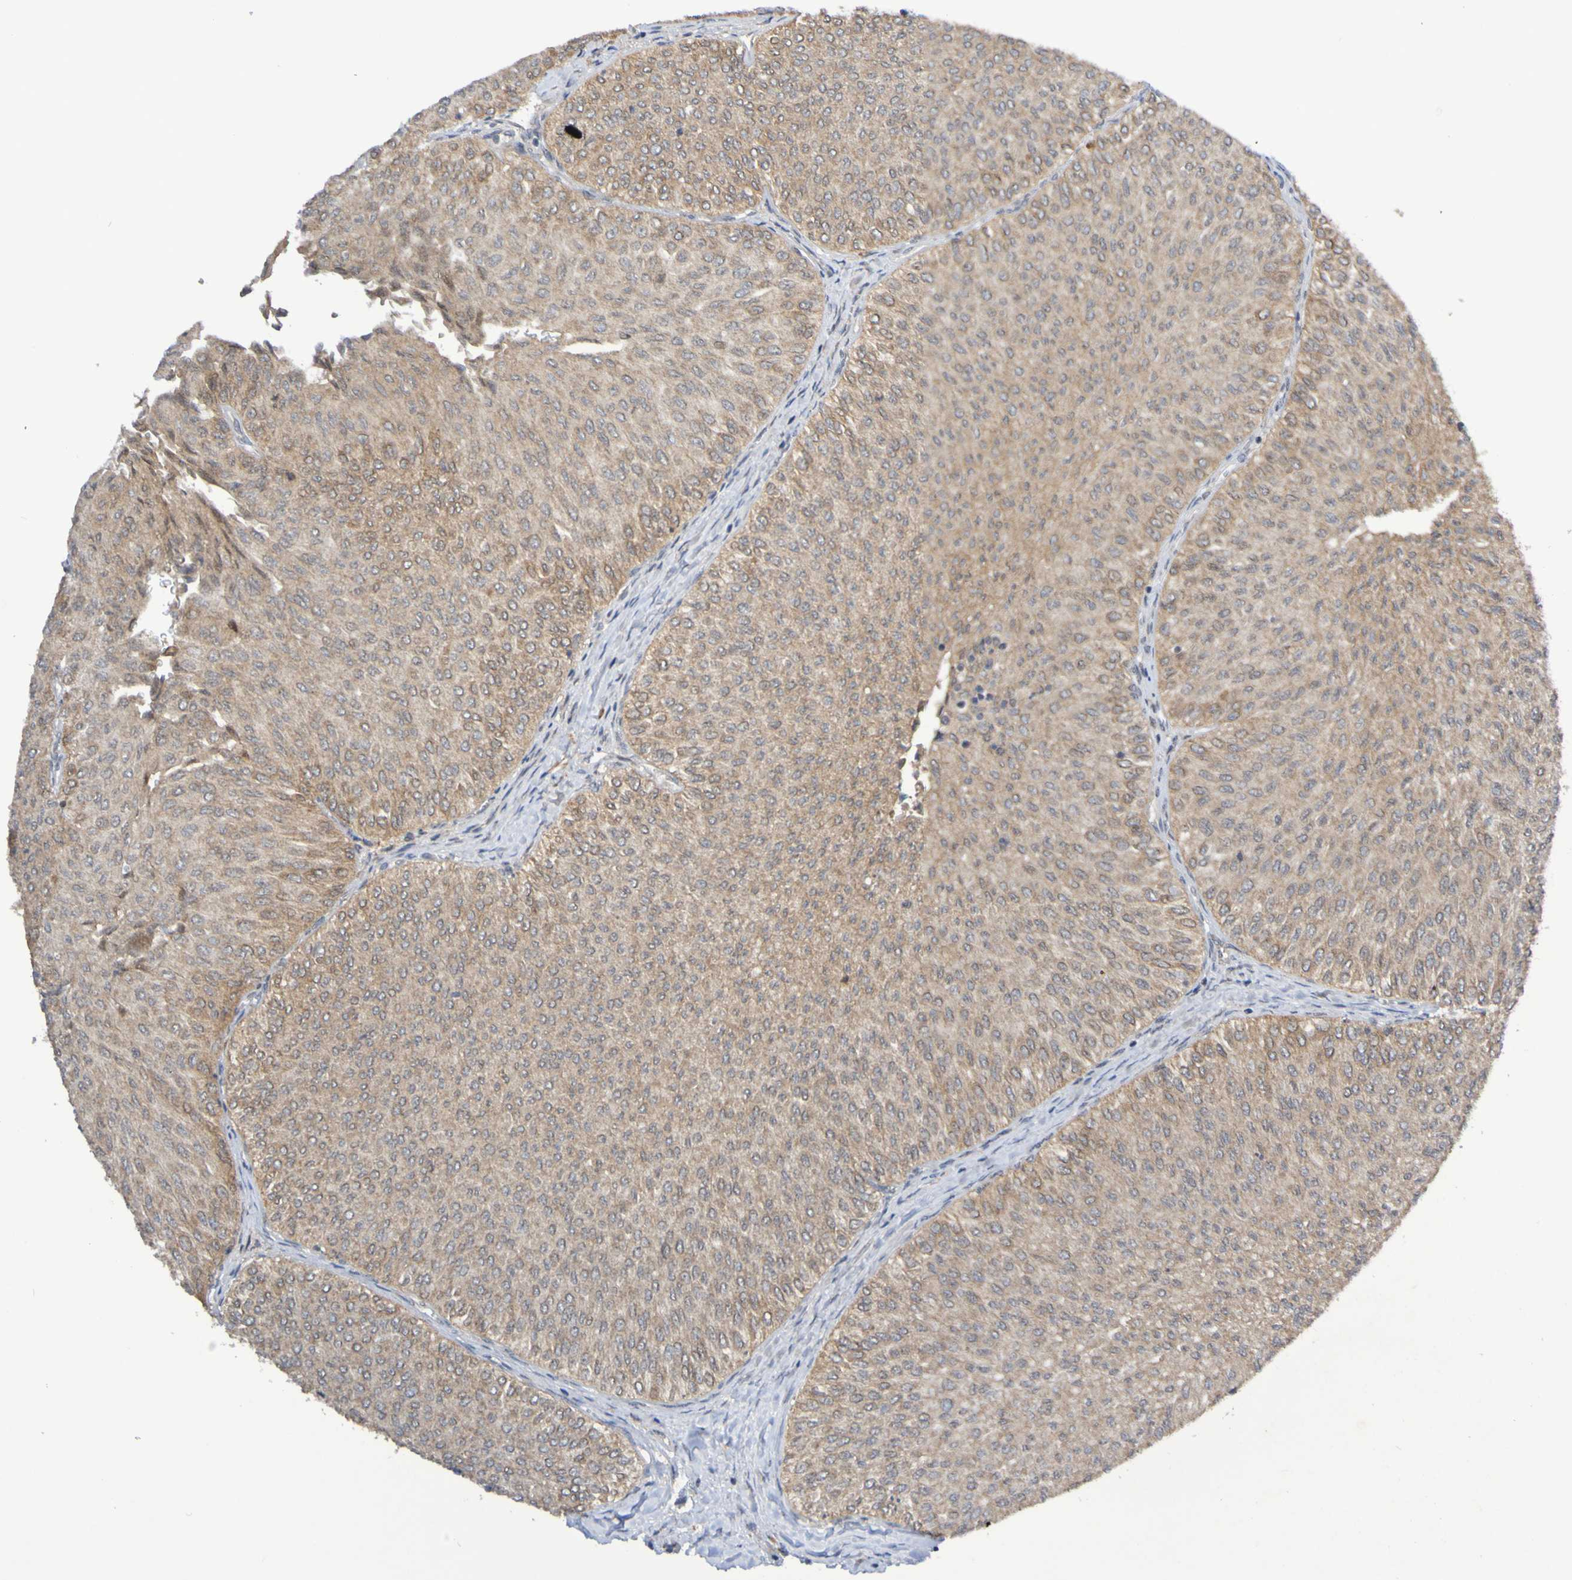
{"staining": {"intensity": "weak", "quantity": ">75%", "location": "cytoplasmic/membranous"}, "tissue": "urothelial cancer", "cell_type": "Tumor cells", "image_type": "cancer", "snomed": [{"axis": "morphology", "description": "Urothelial carcinoma, Low grade"}, {"axis": "topography", "description": "Urinary bladder"}], "caption": "Low-grade urothelial carcinoma tissue shows weak cytoplasmic/membranous positivity in about >75% of tumor cells, visualized by immunohistochemistry.", "gene": "ITLN1", "patient": {"sex": "male", "age": 78}}